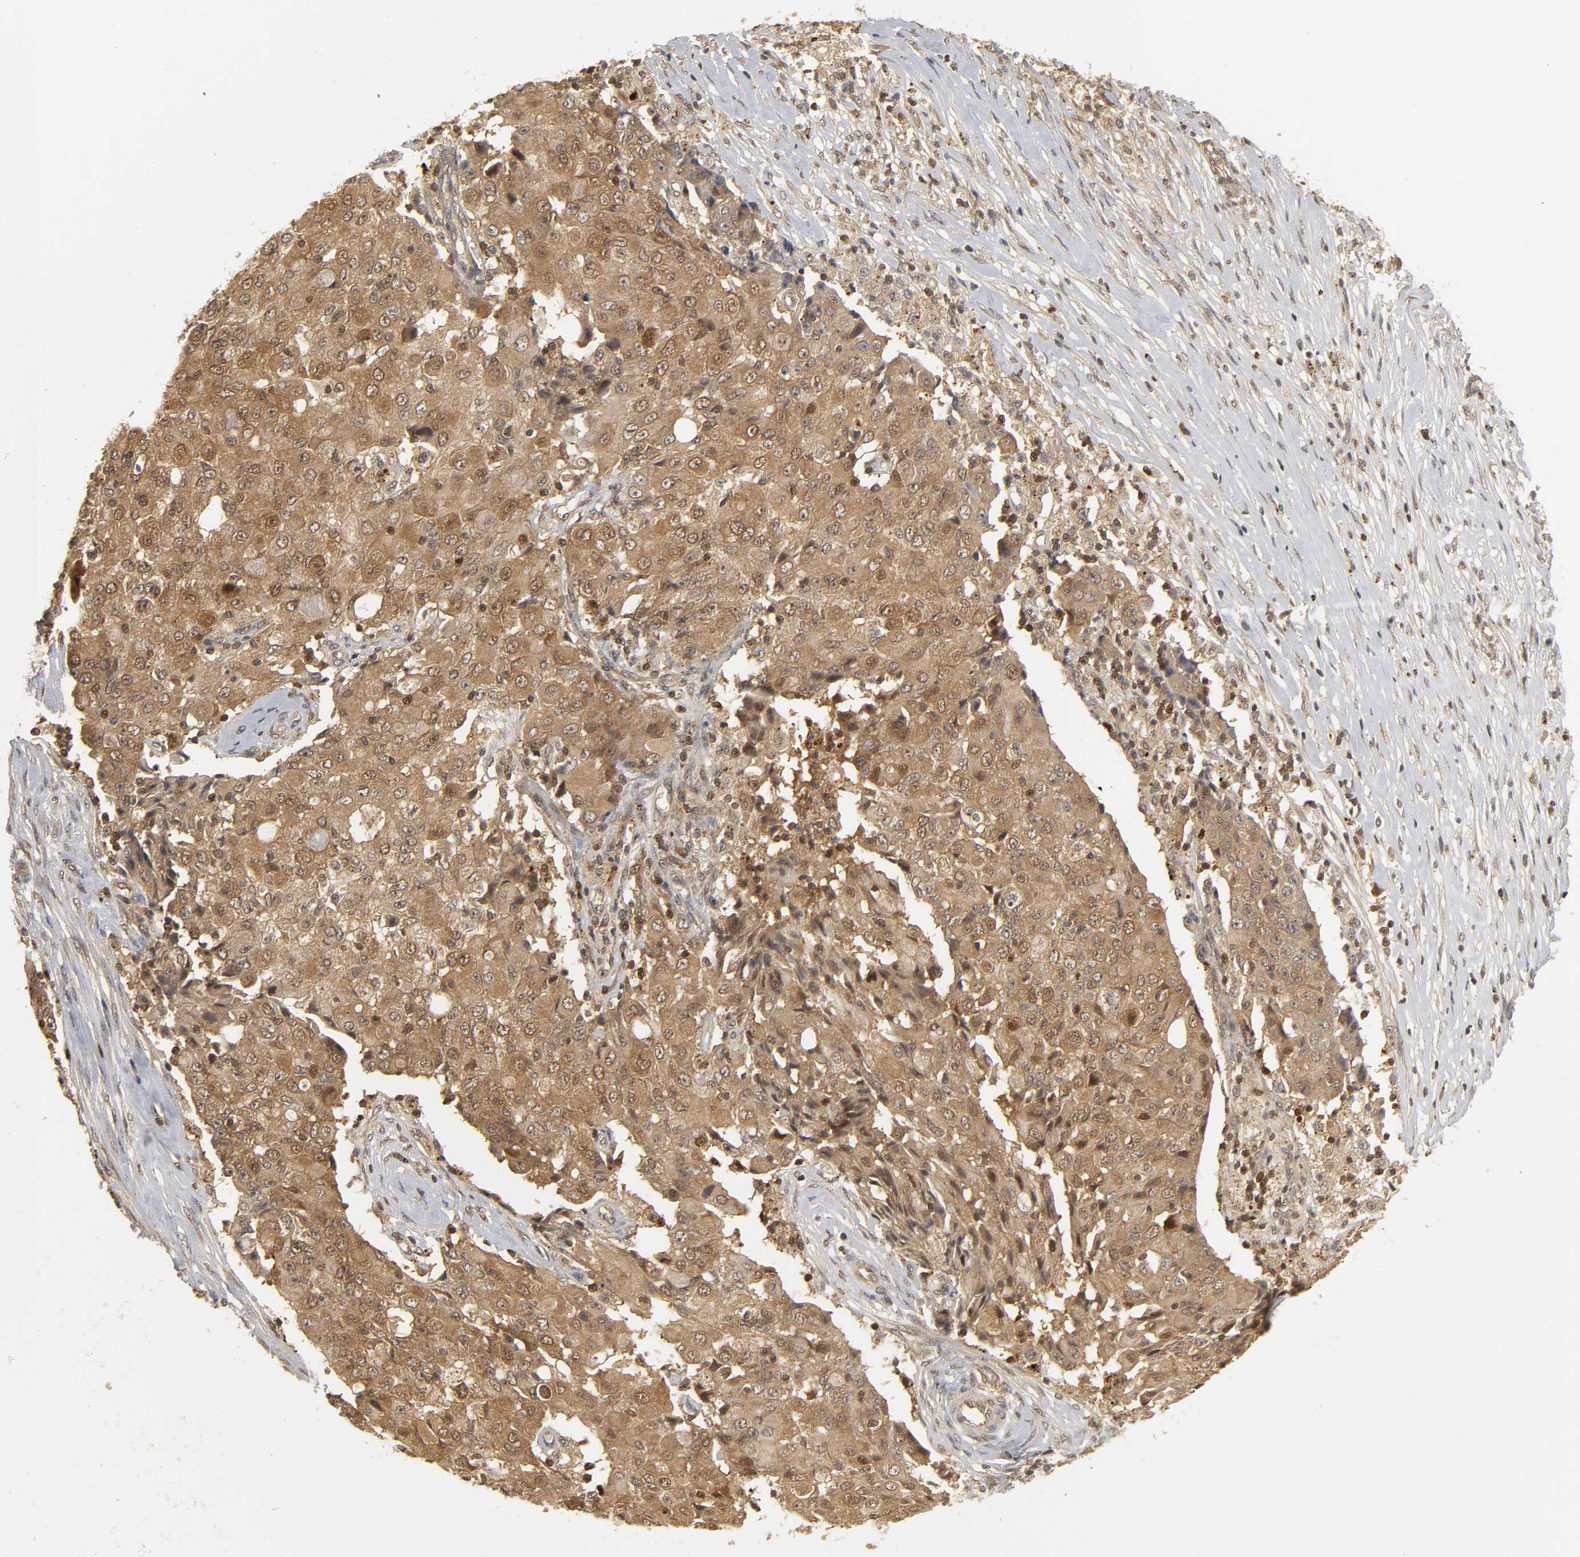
{"staining": {"intensity": "moderate", "quantity": ">75%", "location": "cytoplasmic/membranous,nuclear"}, "tissue": "ovarian cancer", "cell_type": "Tumor cells", "image_type": "cancer", "snomed": [{"axis": "morphology", "description": "Carcinoma, endometroid"}, {"axis": "topography", "description": "Ovary"}], "caption": "The immunohistochemical stain labels moderate cytoplasmic/membranous and nuclear expression in tumor cells of endometroid carcinoma (ovarian) tissue.", "gene": "PARK7", "patient": {"sex": "female", "age": 42}}